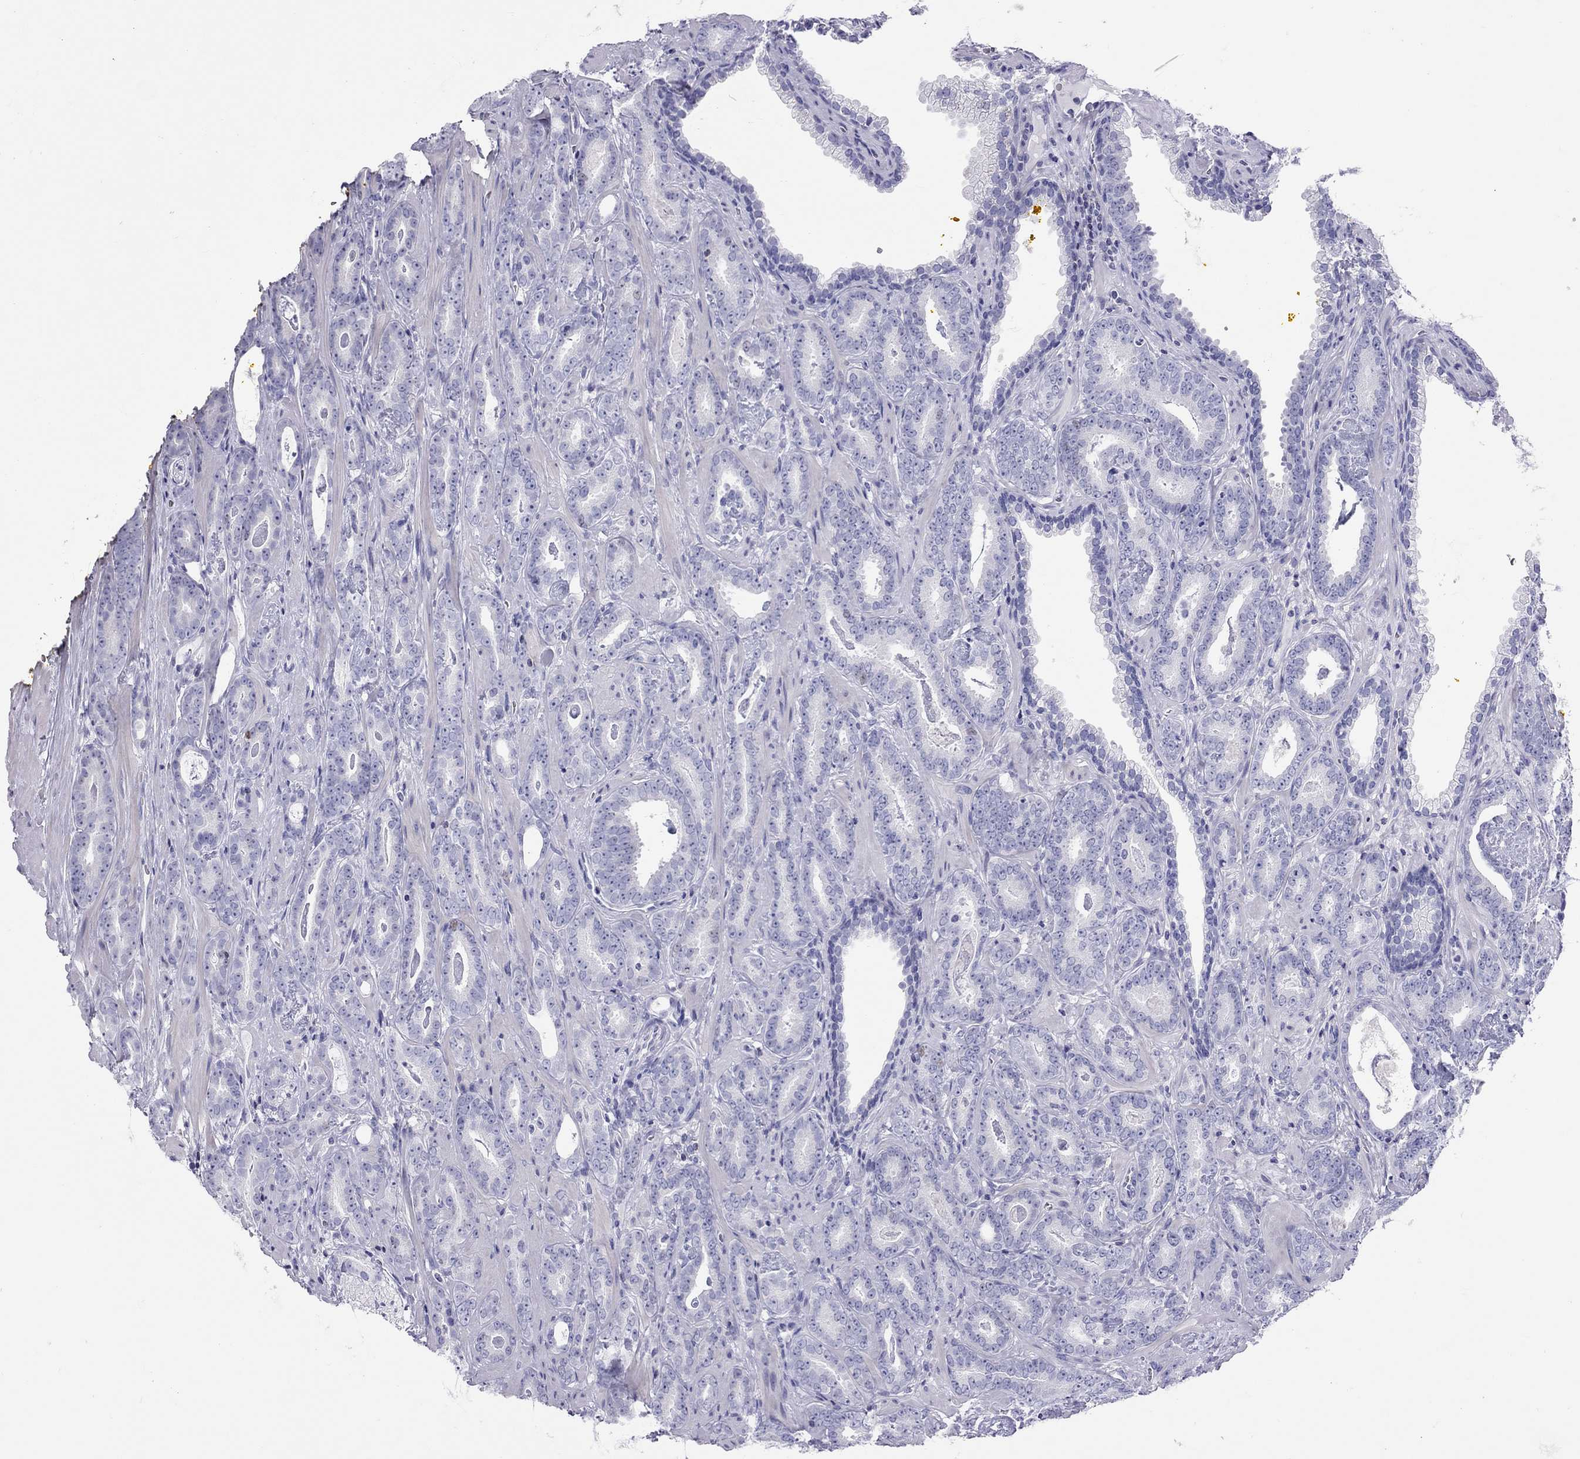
{"staining": {"intensity": "negative", "quantity": "none", "location": "none"}, "tissue": "prostate cancer", "cell_type": "Tumor cells", "image_type": "cancer", "snomed": [{"axis": "morphology", "description": "Adenocarcinoma, Medium grade"}, {"axis": "topography", "description": "Prostate and seminal vesicle, NOS"}, {"axis": "topography", "description": "Prostate"}], "caption": "This is a micrograph of immunohistochemistry (IHC) staining of prostate cancer, which shows no staining in tumor cells.", "gene": "STAG3", "patient": {"sex": "male", "age": 54}}